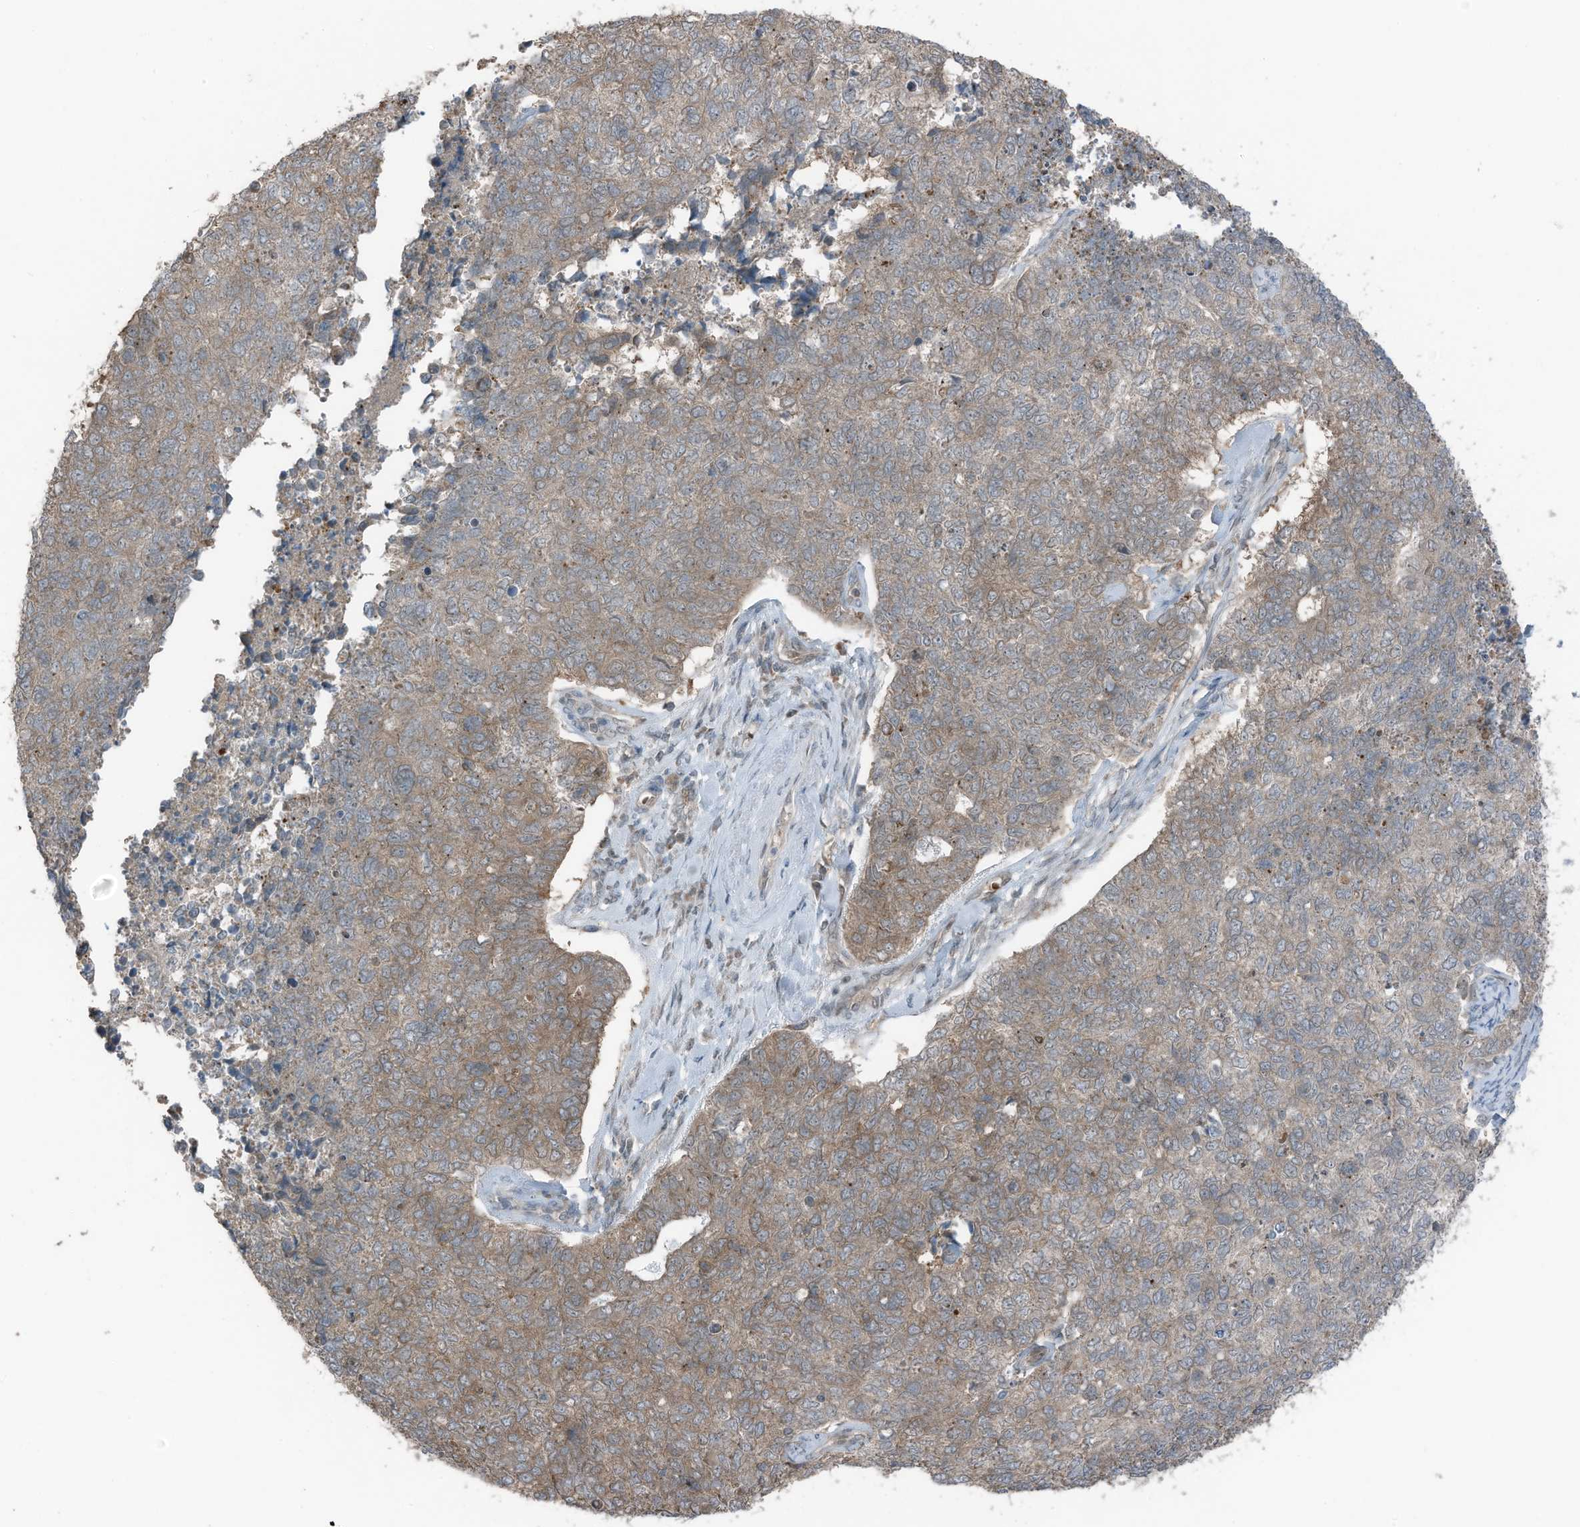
{"staining": {"intensity": "weak", "quantity": "25%-75%", "location": "cytoplasmic/membranous"}, "tissue": "cervical cancer", "cell_type": "Tumor cells", "image_type": "cancer", "snomed": [{"axis": "morphology", "description": "Squamous cell carcinoma, NOS"}, {"axis": "topography", "description": "Cervix"}], "caption": "Cervical cancer (squamous cell carcinoma) stained with immunohistochemistry (IHC) demonstrates weak cytoplasmic/membranous staining in approximately 25%-75% of tumor cells. (DAB IHC, brown staining for protein, blue staining for nuclei).", "gene": "TXNDC9", "patient": {"sex": "female", "age": 63}}